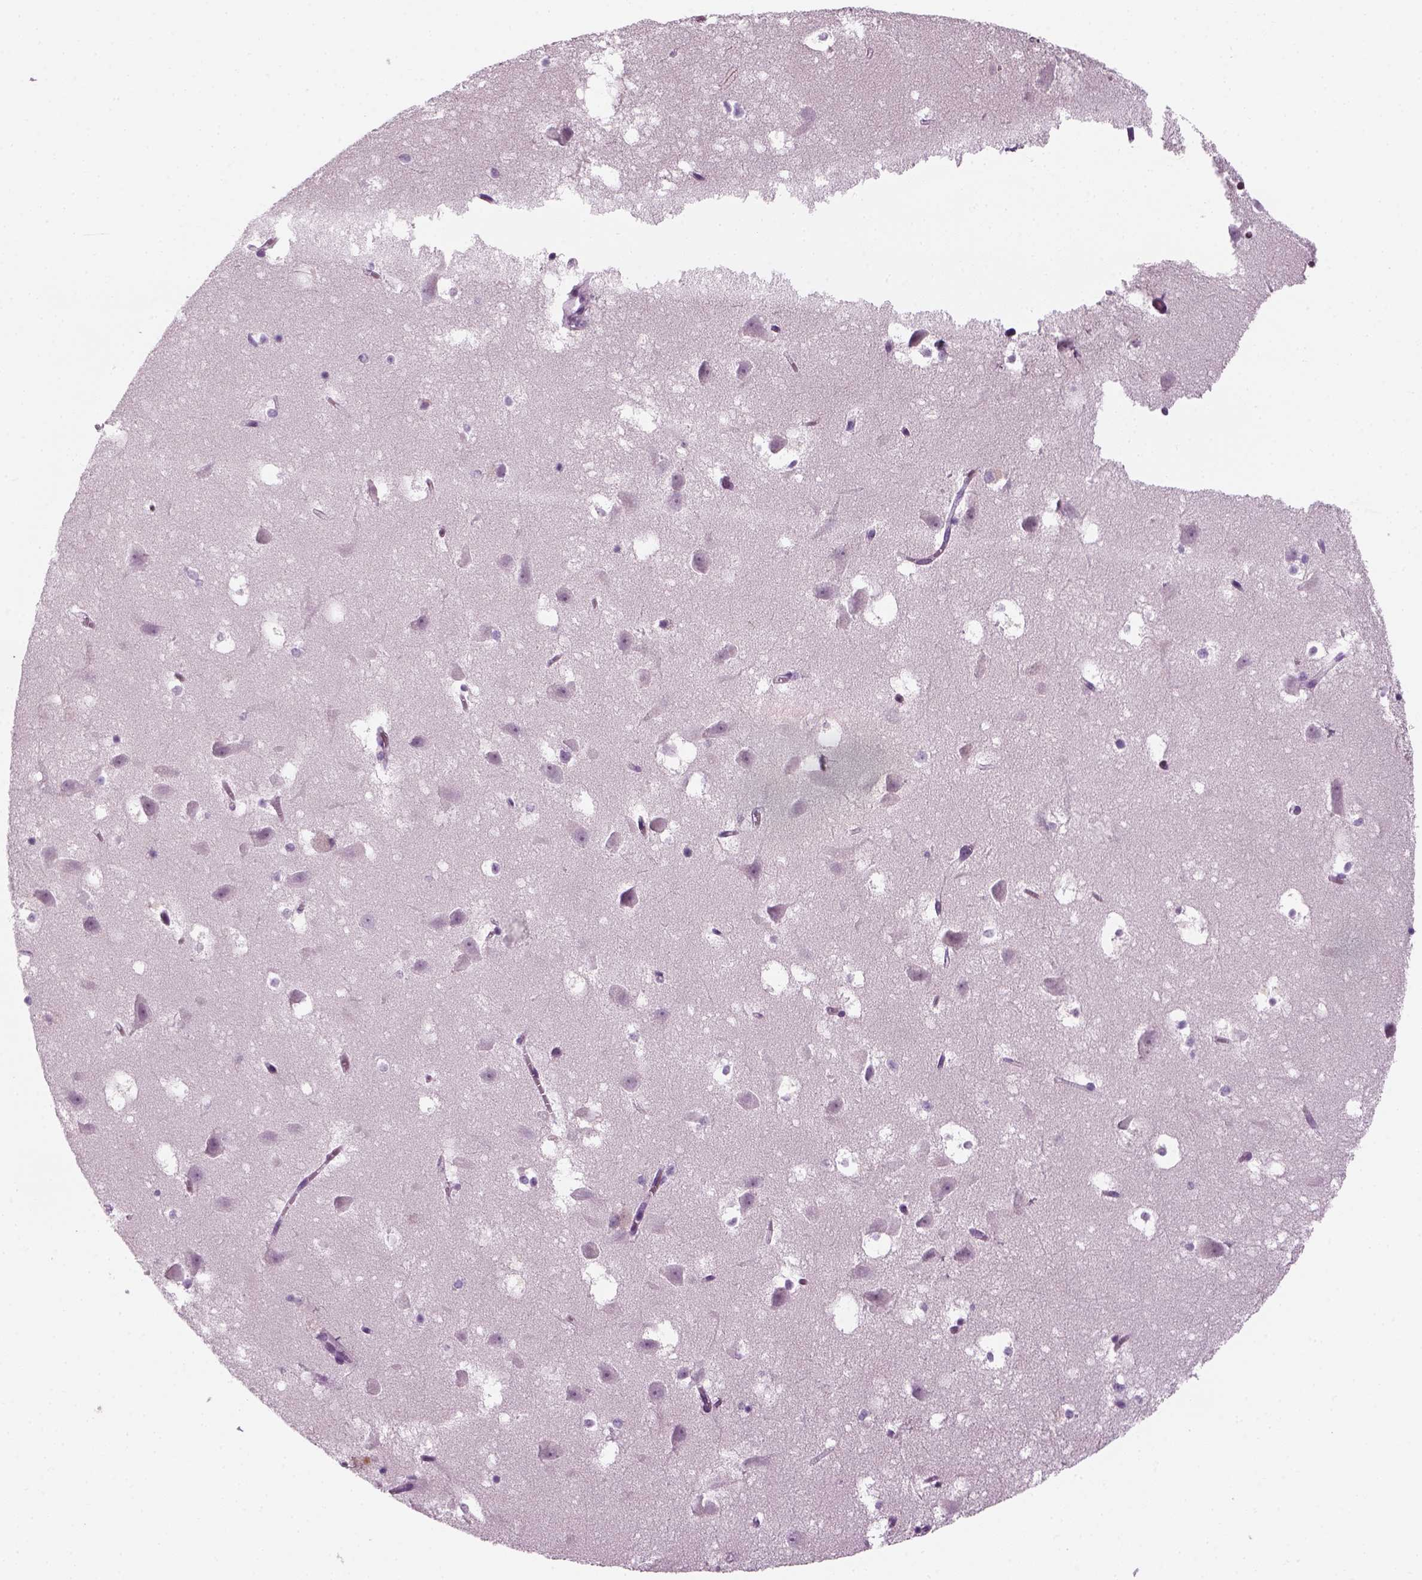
{"staining": {"intensity": "negative", "quantity": "none", "location": "none"}, "tissue": "hippocampus", "cell_type": "Glial cells", "image_type": "normal", "snomed": [{"axis": "morphology", "description": "Normal tissue, NOS"}, {"axis": "topography", "description": "Hippocampus"}], "caption": "Hippocampus stained for a protein using immunohistochemistry (IHC) displays no expression glial cells.", "gene": "KRT75", "patient": {"sex": "male", "age": 58}}